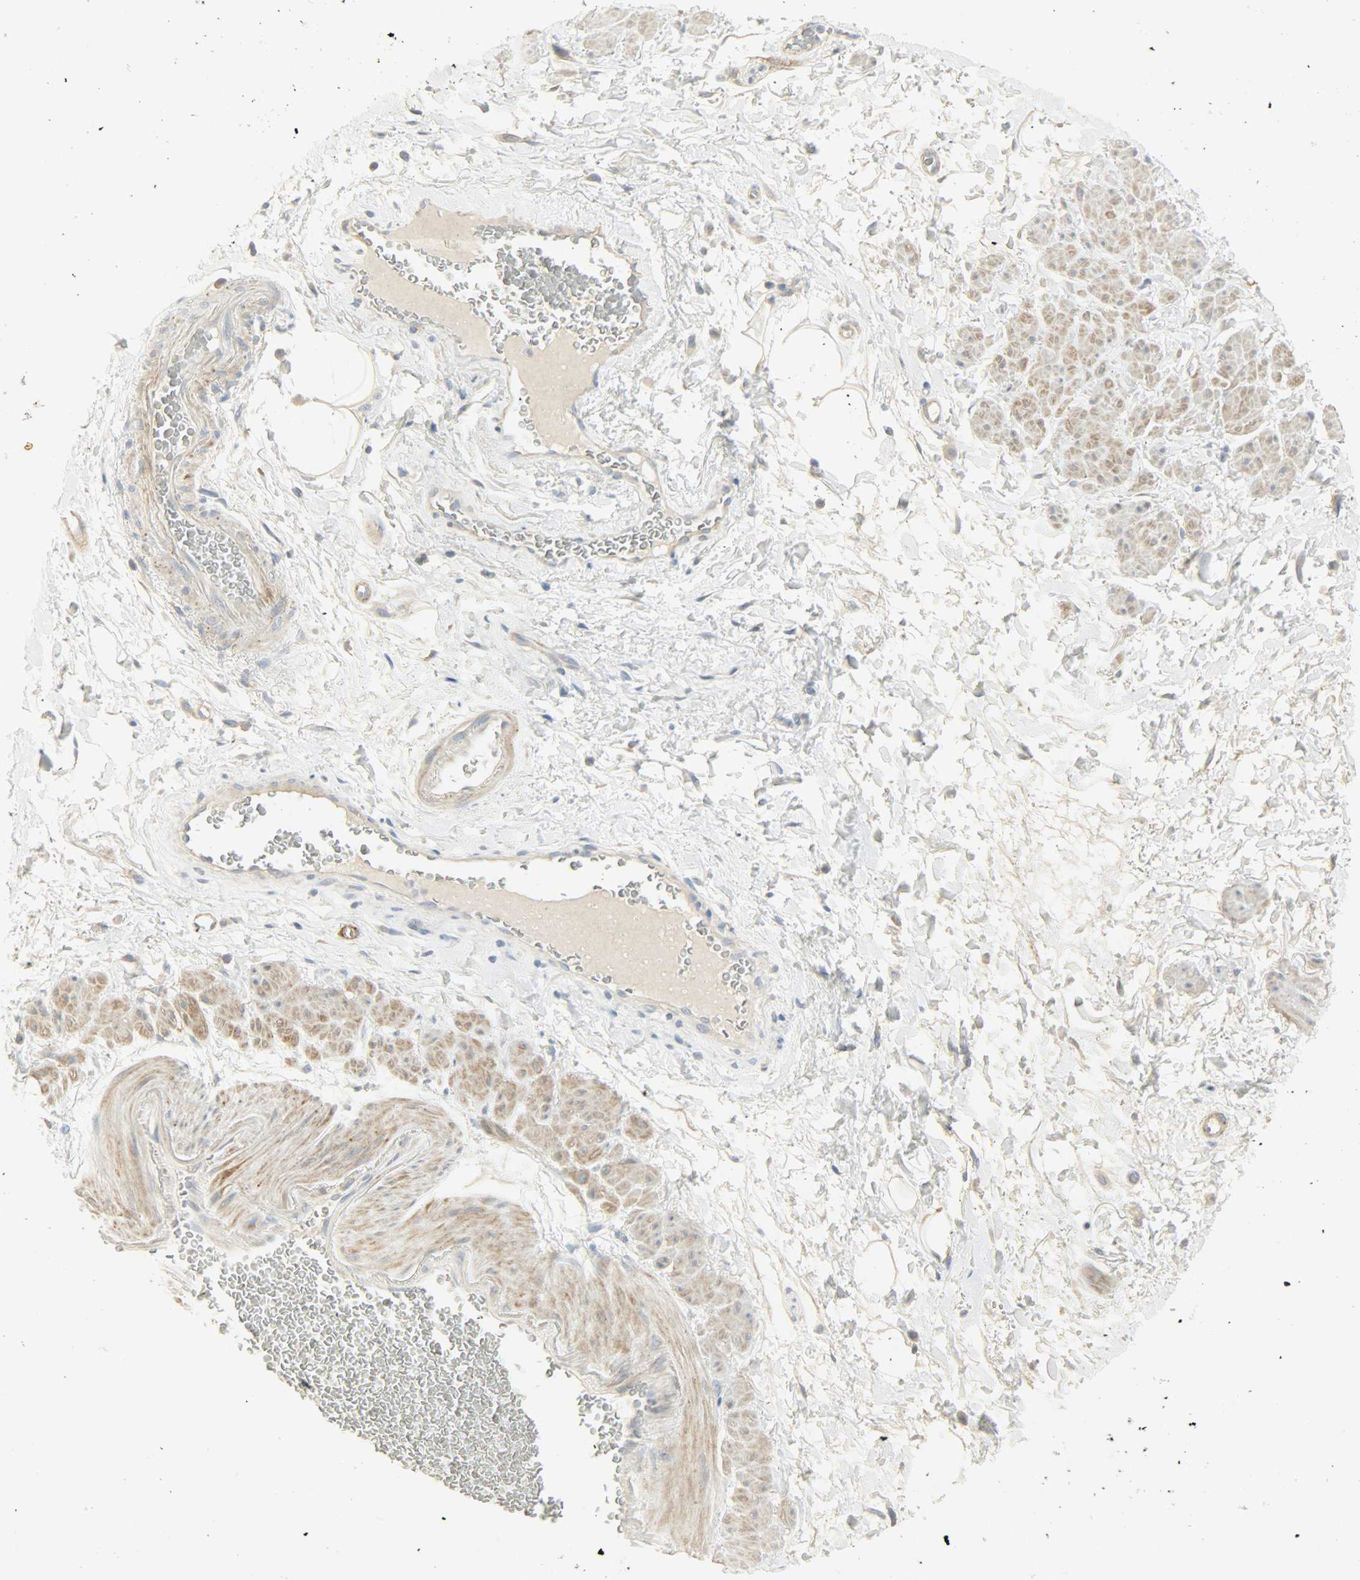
{"staining": {"intensity": "negative", "quantity": "none", "location": "none"}, "tissue": "adipose tissue", "cell_type": "Adipocytes", "image_type": "normal", "snomed": [{"axis": "morphology", "description": "Normal tissue, NOS"}, {"axis": "topography", "description": "Soft tissue"}, {"axis": "topography", "description": "Peripheral nerve tissue"}], "caption": "IHC photomicrograph of unremarkable adipose tissue stained for a protein (brown), which reveals no staining in adipocytes. Nuclei are stained in blue.", "gene": "ENPEP", "patient": {"sex": "female", "age": 71}}